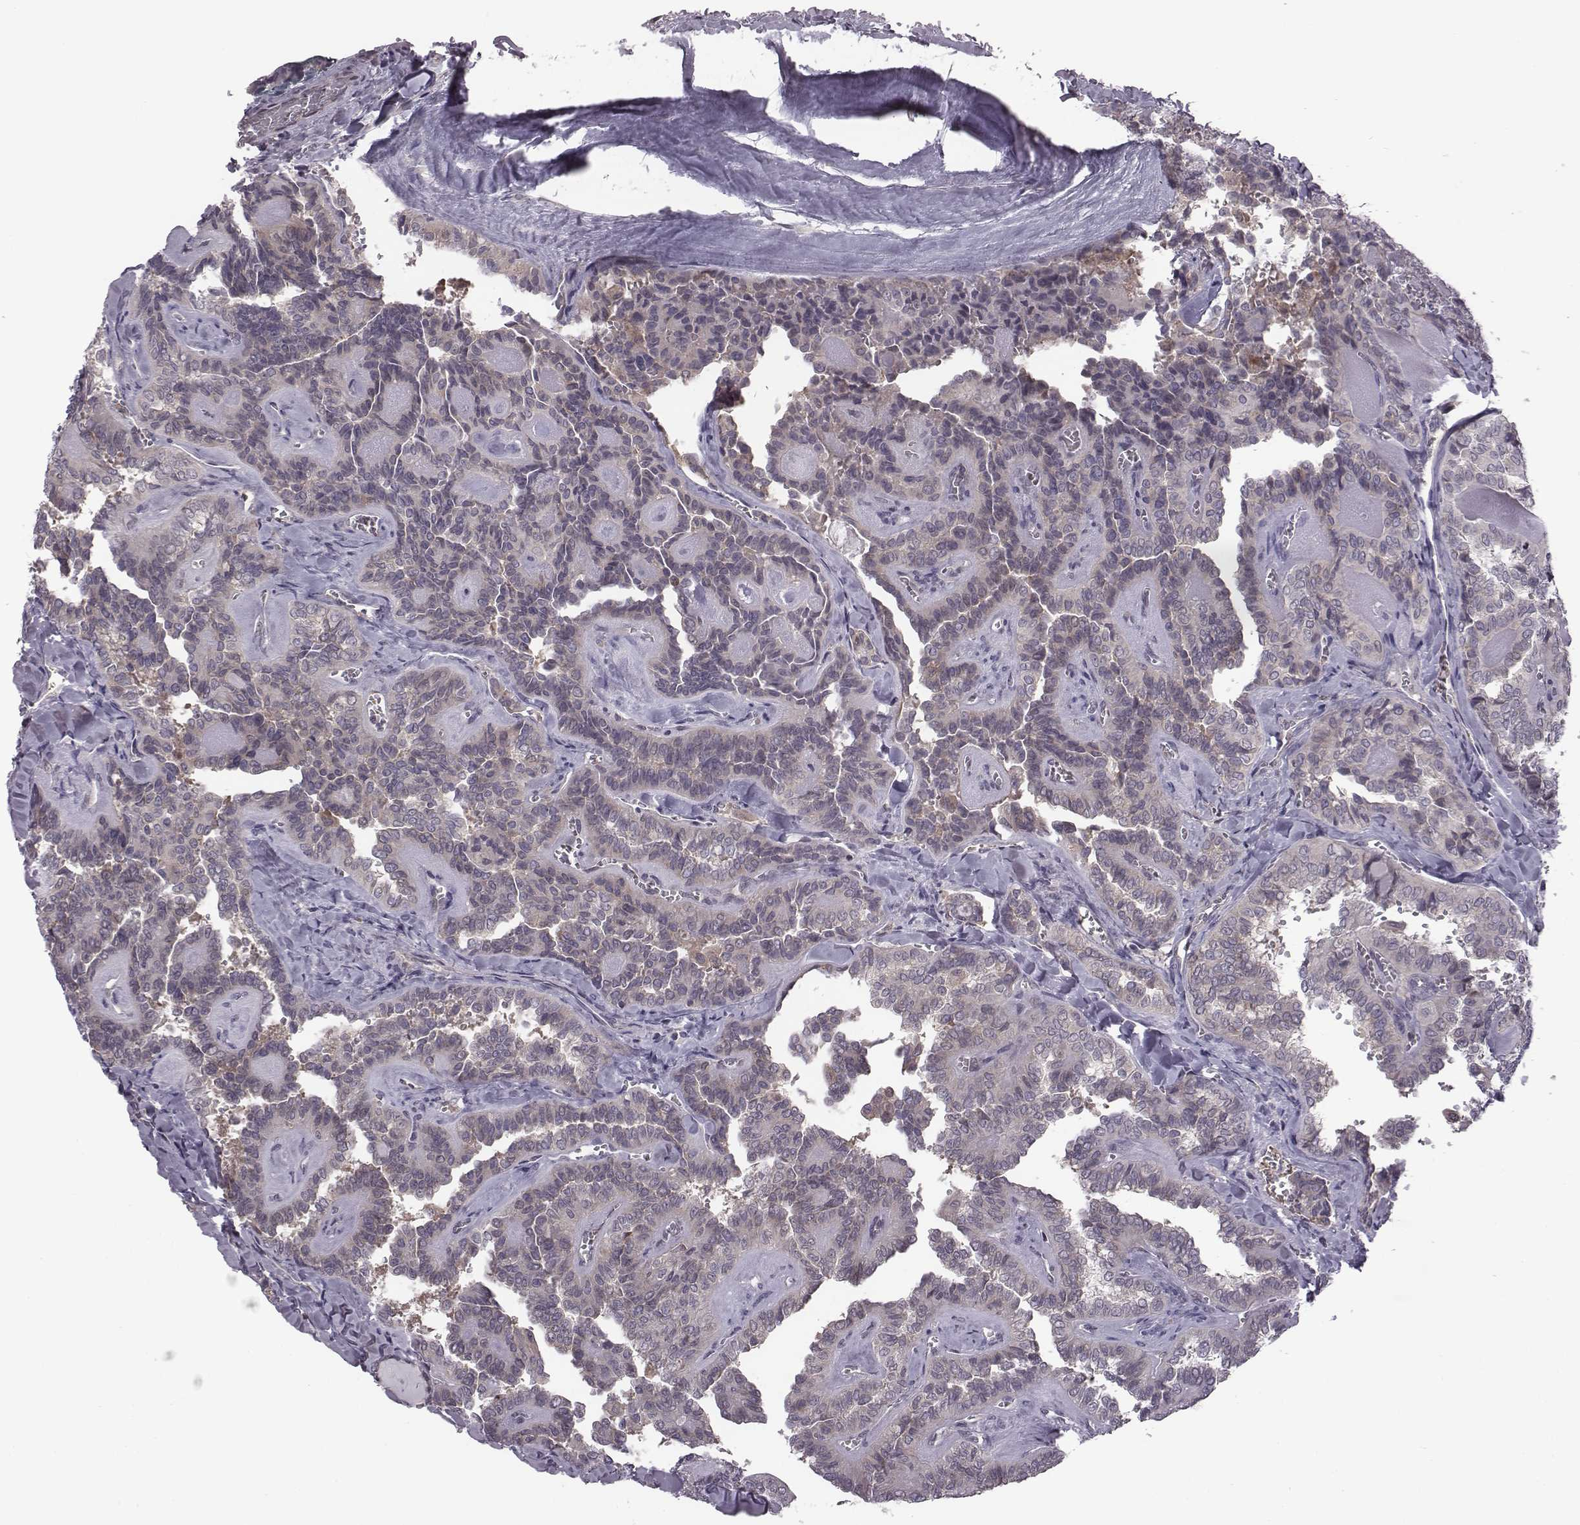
{"staining": {"intensity": "weak", "quantity": "<25%", "location": "cytoplasmic/membranous"}, "tissue": "thyroid cancer", "cell_type": "Tumor cells", "image_type": "cancer", "snomed": [{"axis": "morphology", "description": "Papillary adenocarcinoma, NOS"}, {"axis": "topography", "description": "Thyroid gland"}], "caption": "Protein analysis of thyroid cancer reveals no significant positivity in tumor cells. The staining was performed using DAB to visualize the protein expression in brown, while the nuclei were stained in blue with hematoxylin (Magnification: 20x).", "gene": "BICDL1", "patient": {"sex": "female", "age": 41}}